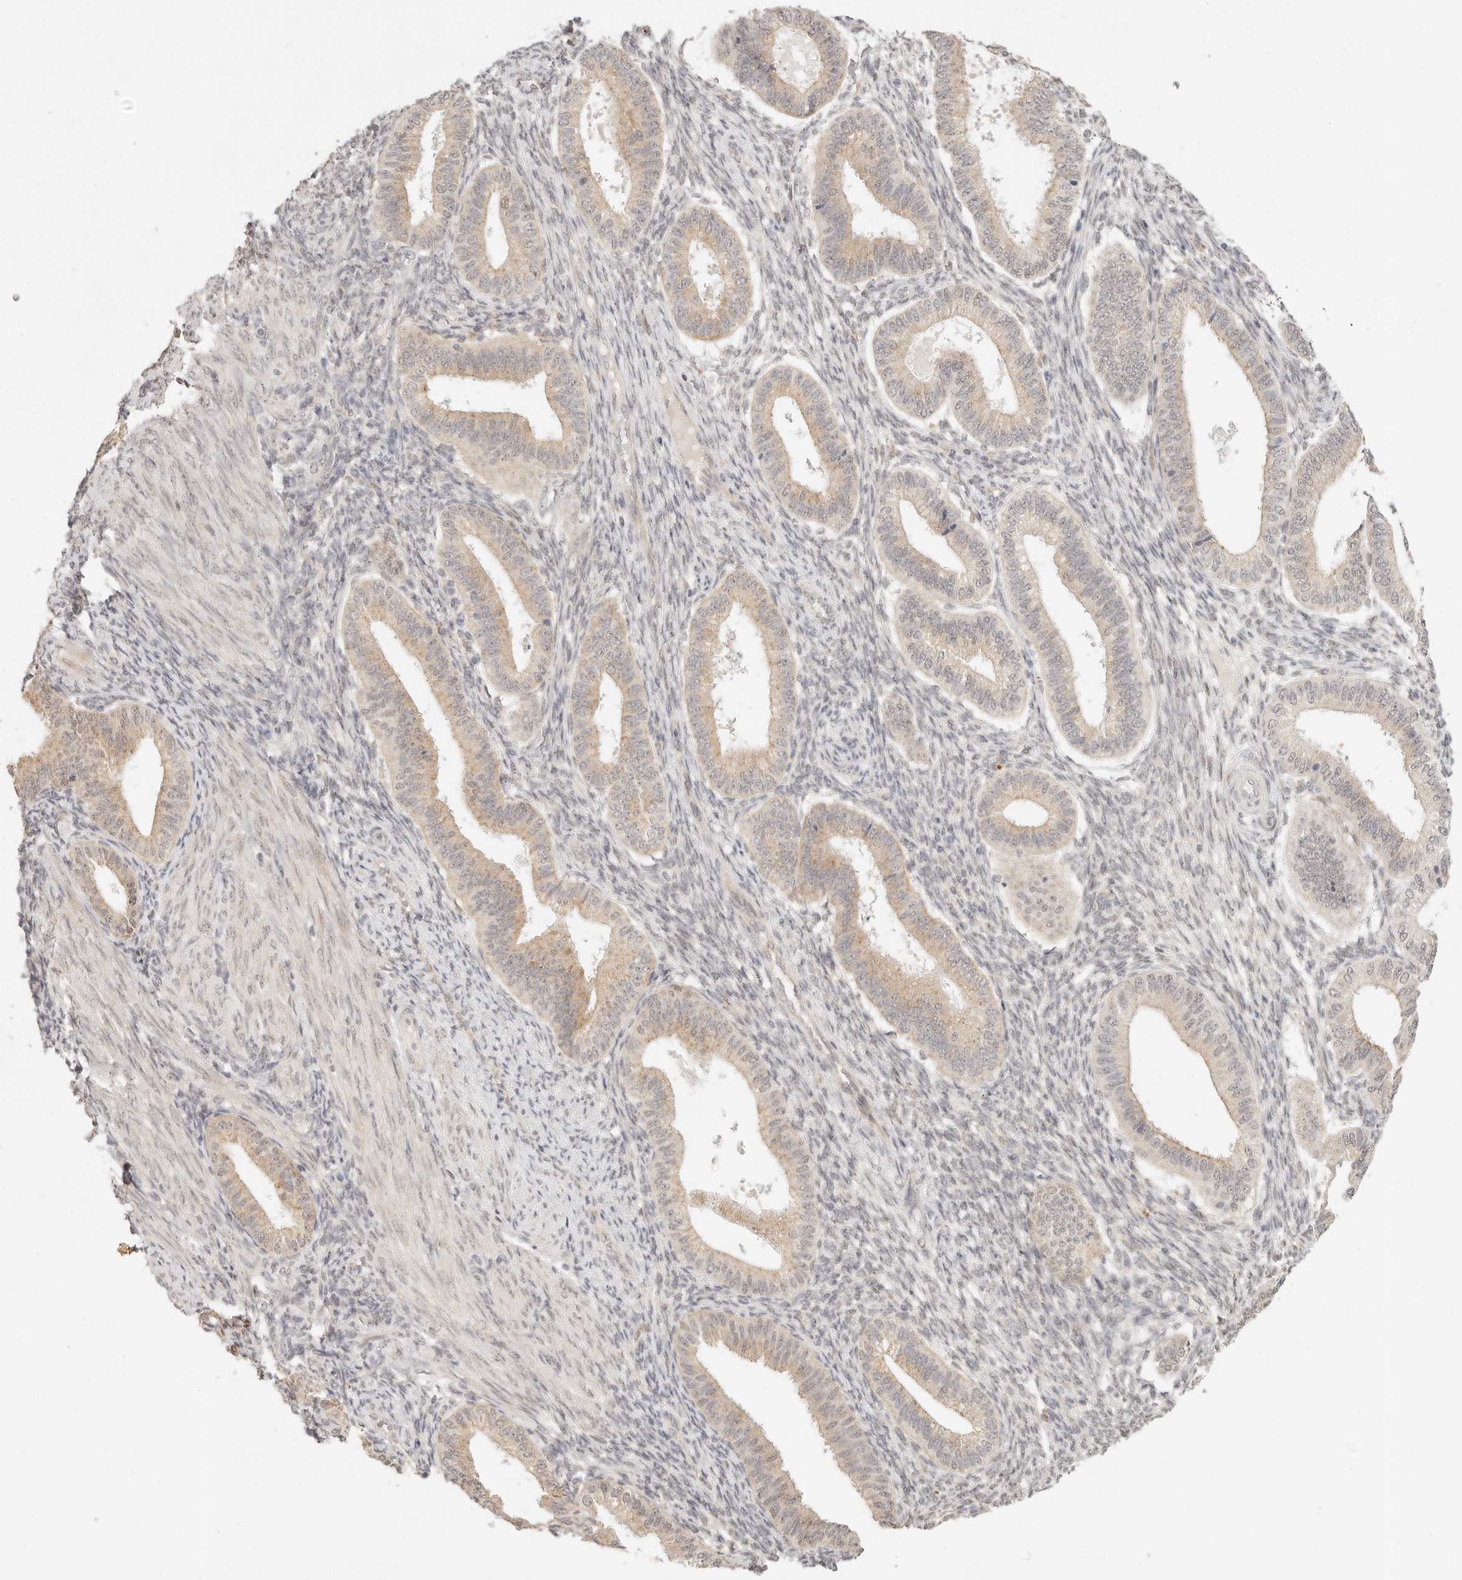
{"staining": {"intensity": "weak", "quantity": "<25%", "location": "cytoplasmic/membranous"}, "tissue": "endometrium", "cell_type": "Cells in endometrial stroma", "image_type": "normal", "snomed": [{"axis": "morphology", "description": "Normal tissue, NOS"}, {"axis": "topography", "description": "Endometrium"}], "caption": "High magnification brightfield microscopy of benign endometrium stained with DAB (3,3'-diaminobenzidine) (brown) and counterstained with hematoxylin (blue): cells in endometrial stroma show no significant positivity. The staining is performed using DAB brown chromogen with nuclei counter-stained in using hematoxylin.", "gene": "GPR156", "patient": {"sex": "female", "age": 39}}